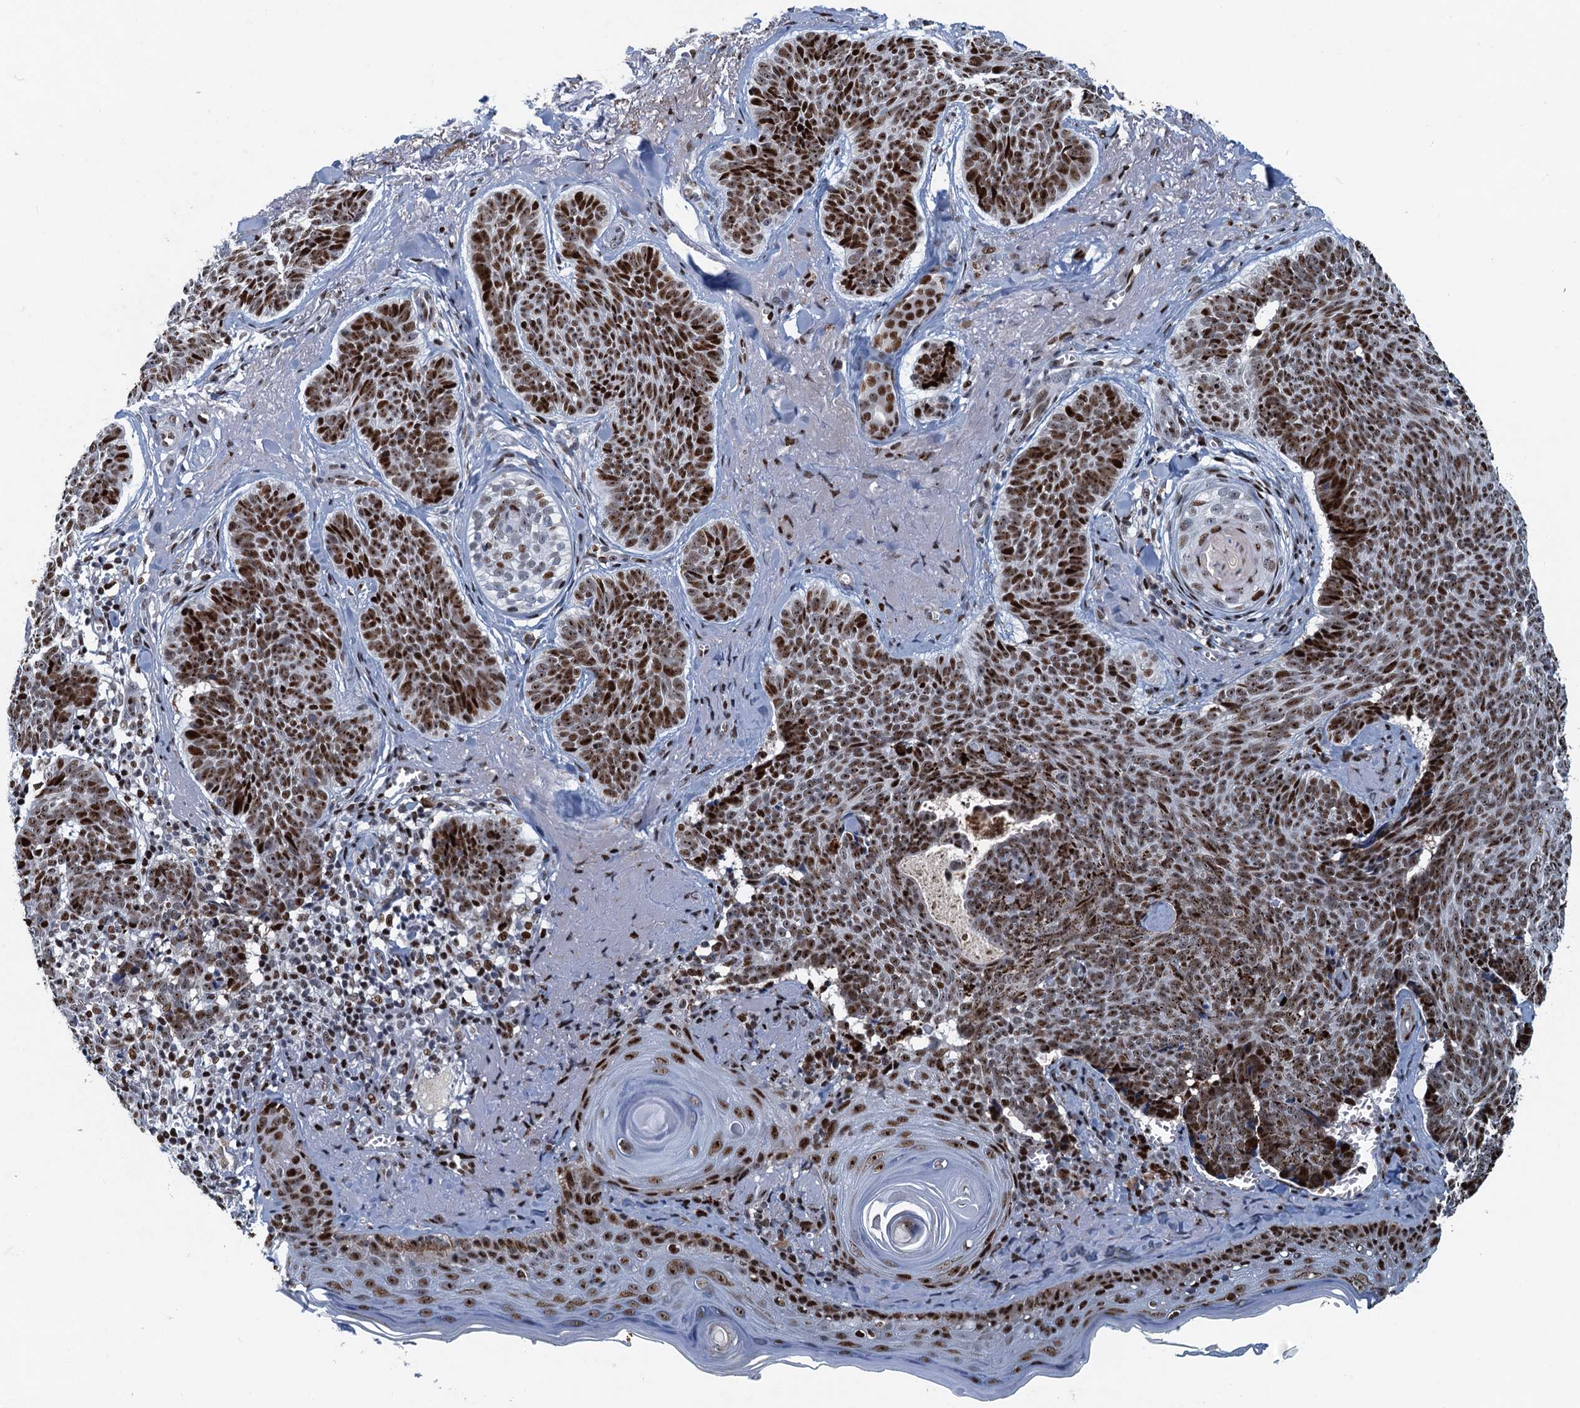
{"staining": {"intensity": "strong", "quantity": ">75%", "location": "nuclear"}, "tissue": "skin cancer", "cell_type": "Tumor cells", "image_type": "cancer", "snomed": [{"axis": "morphology", "description": "Basal cell carcinoma"}, {"axis": "topography", "description": "Skin"}], "caption": "IHC image of neoplastic tissue: skin cancer stained using IHC exhibits high levels of strong protein expression localized specifically in the nuclear of tumor cells, appearing as a nuclear brown color.", "gene": "ANKRD13D", "patient": {"sex": "female", "age": 74}}